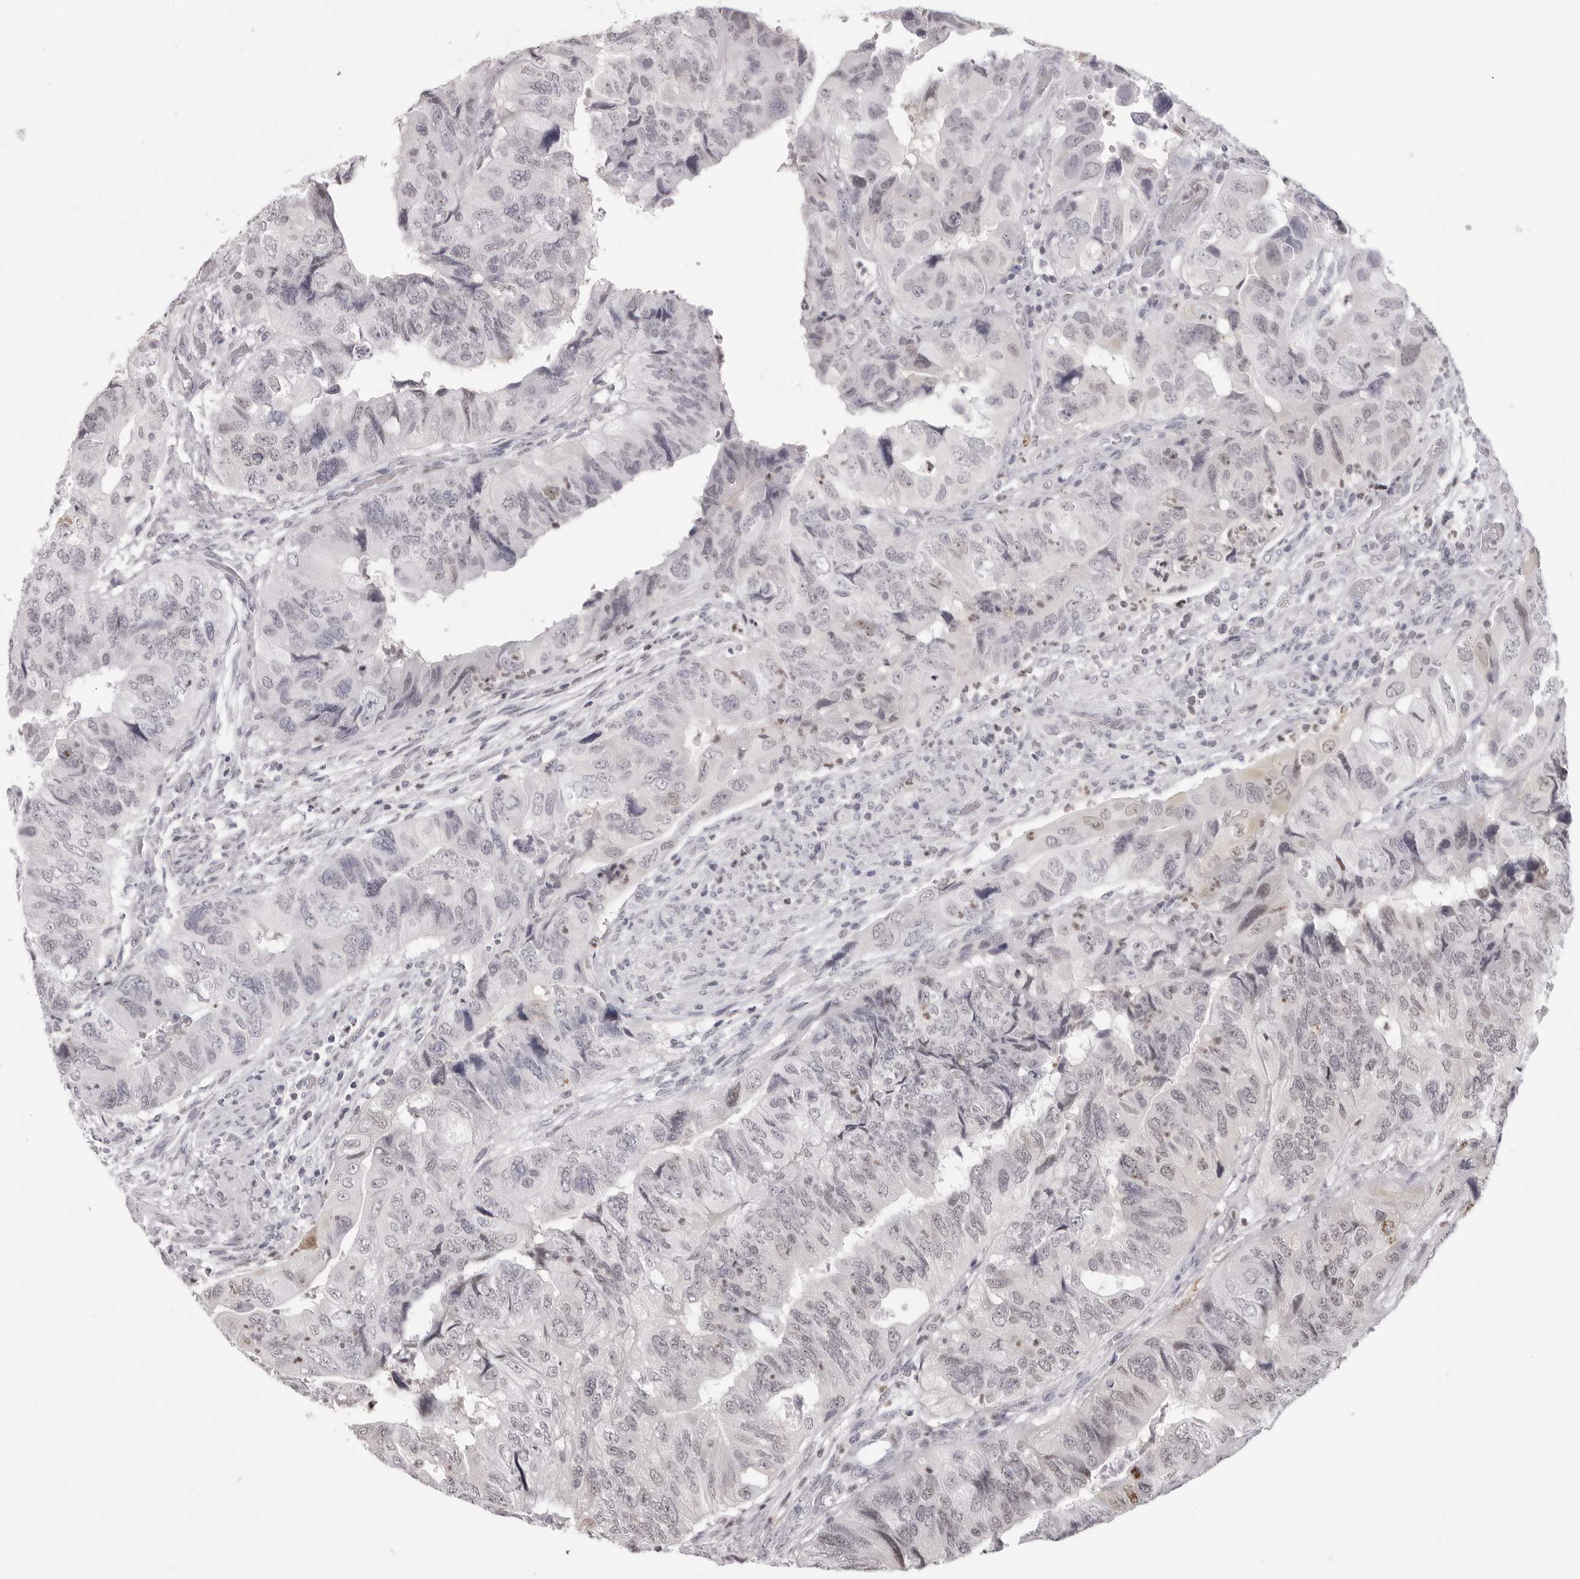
{"staining": {"intensity": "weak", "quantity": "<25%", "location": "nuclear"}, "tissue": "colorectal cancer", "cell_type": "Tumor cells", "image_type": "cancer", "snomed": [{"axis": "morphology", "description": "Adenocarcinoma, NOS"}, {"axis": "topography", "description": "Rectum"}], "caption": "The immunohistochemistry (IHC) image has no significant positivity in tumor cells of colorectal cancer tissue.", "gene": "HSPA4", "patient": {"sex": "male", "age": 63}}